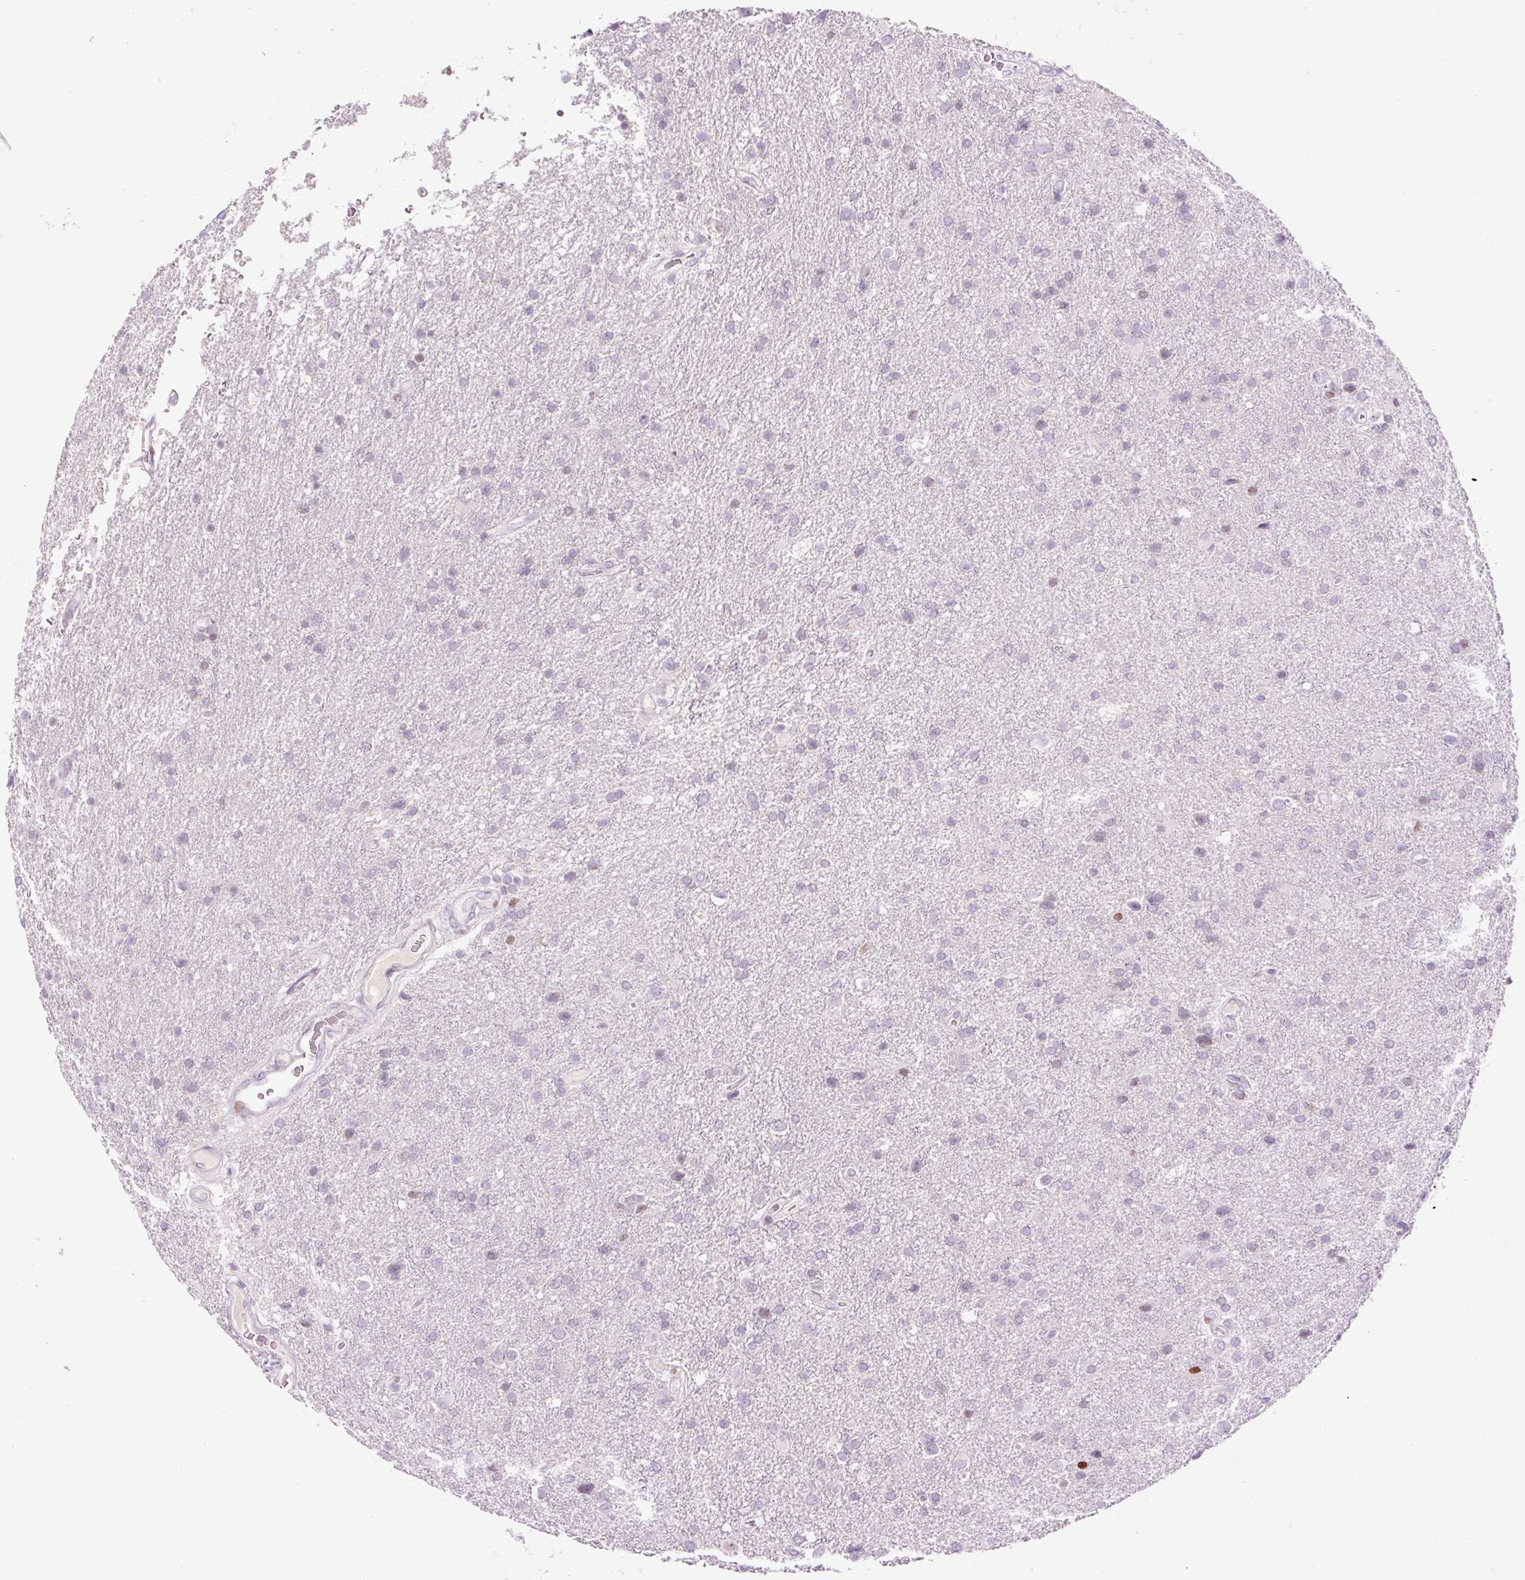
{"staining": {"intensity": "moderate", "quantity": "<25%", "location": "nuclear"}, "tissue": "glioma", "cell_type": "Tumor cells", "image_type": "cancer", "snomed": [{"axis": "morphology", "description": "Glioma, malignant, Low grade"}, {"axis": "topography", "description": "Brain"}], "caption": "A histopathology image of human glioma stained for a protein displays moderate nuclear brown staining in tumor cells.", "gene": "TMEM177", "patient": {"sex": "female", "age": 32}}